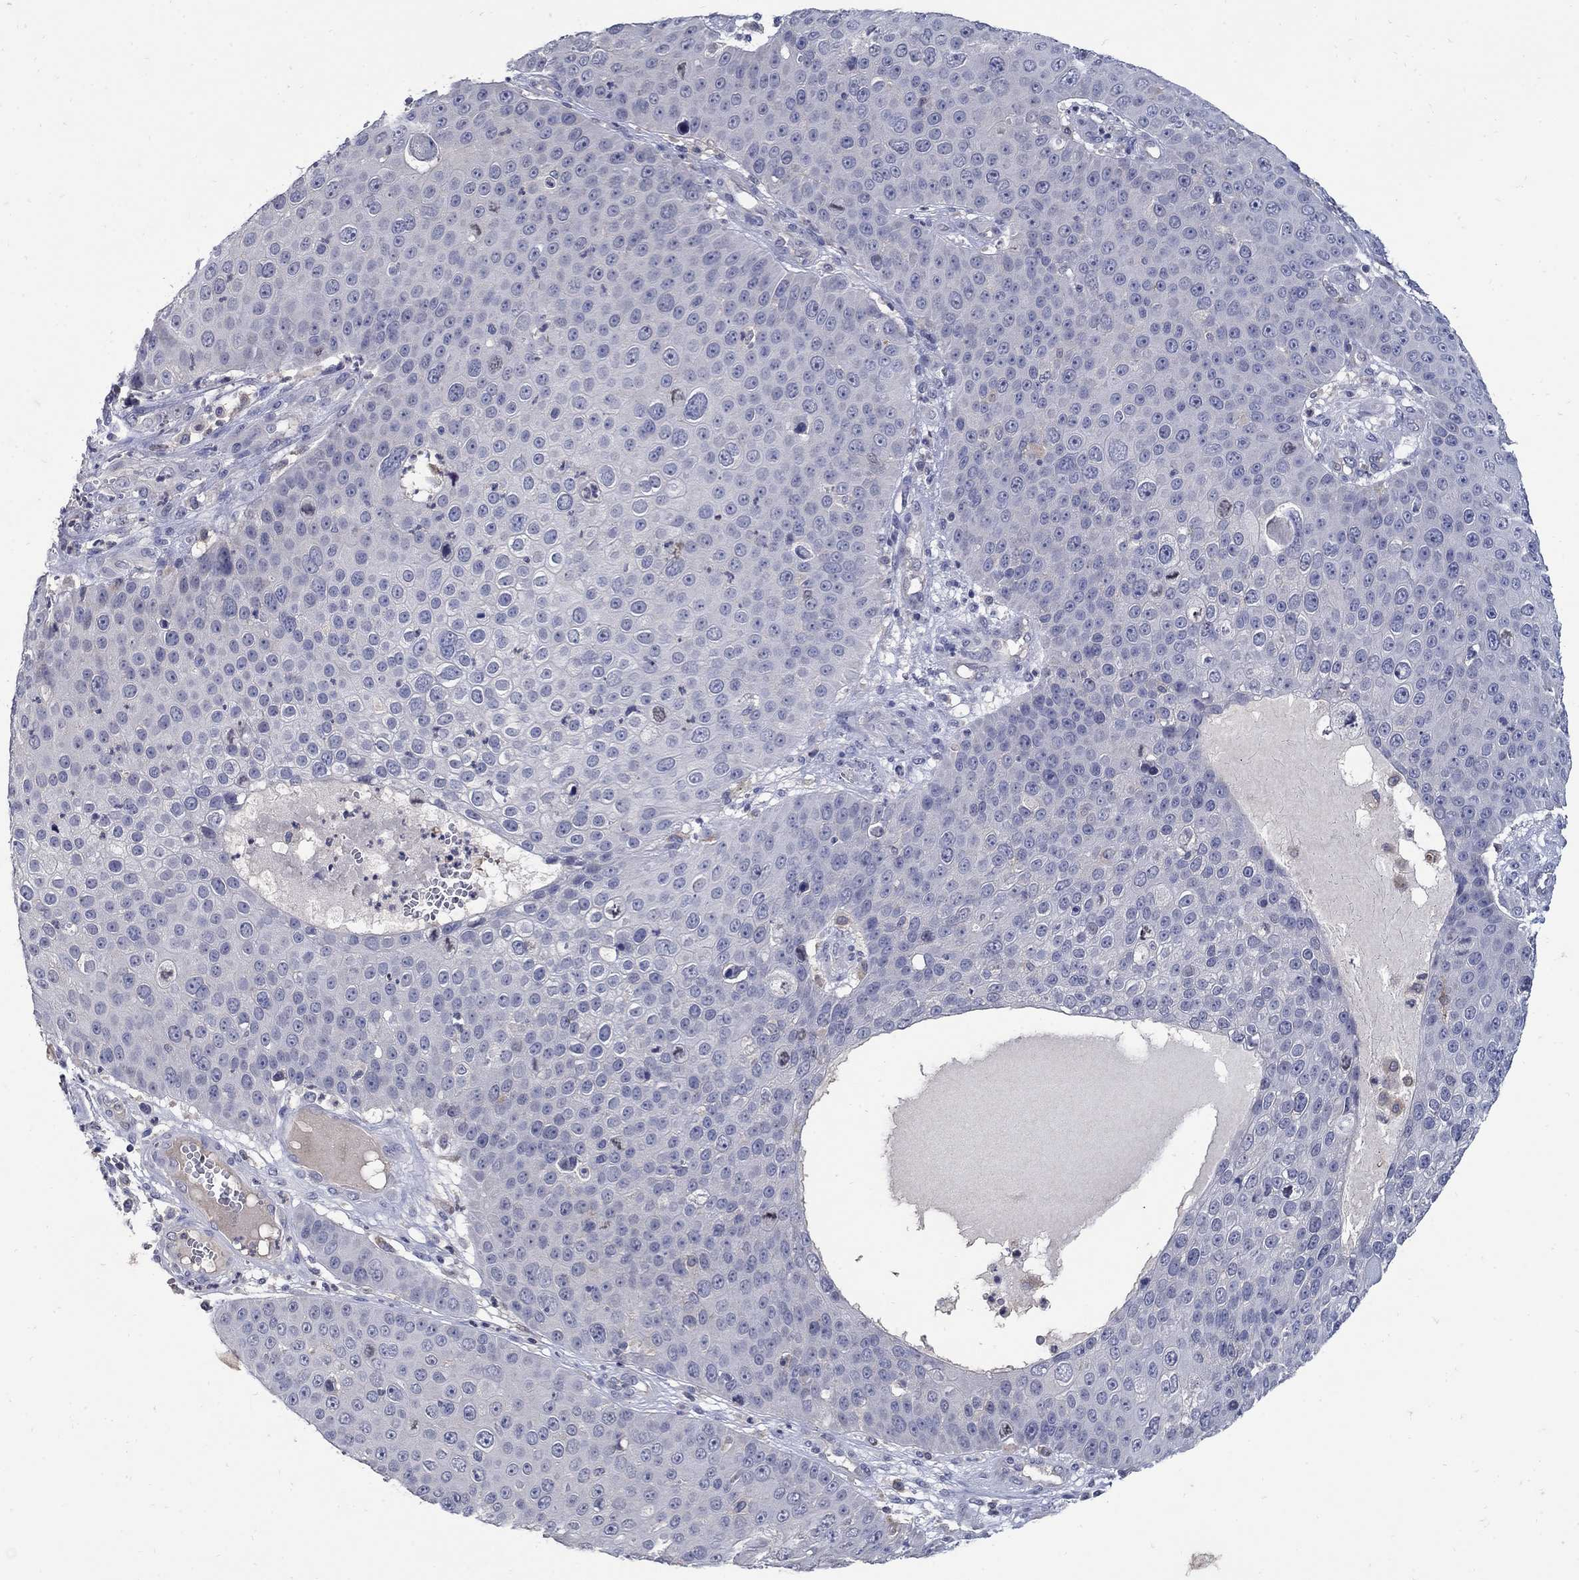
{"staining": {"intensity": "negative", "quantity": "none", "location": "none"}, "tissue": "skin cancer", "cell_type": "Tumor cells", "image_type": "cancer", "snomed": [{"axis": "morphology", "description": "Squamous cell carcinoma, NOS"}, {"axis": "topography", "description": "Skin"}], "caption": "The histopathology image exhibits no staining of tumor cells in squamous cell carcinoma (skin).", "gene": "CETN1", "patient": {"sex": "male", "age": 71}}